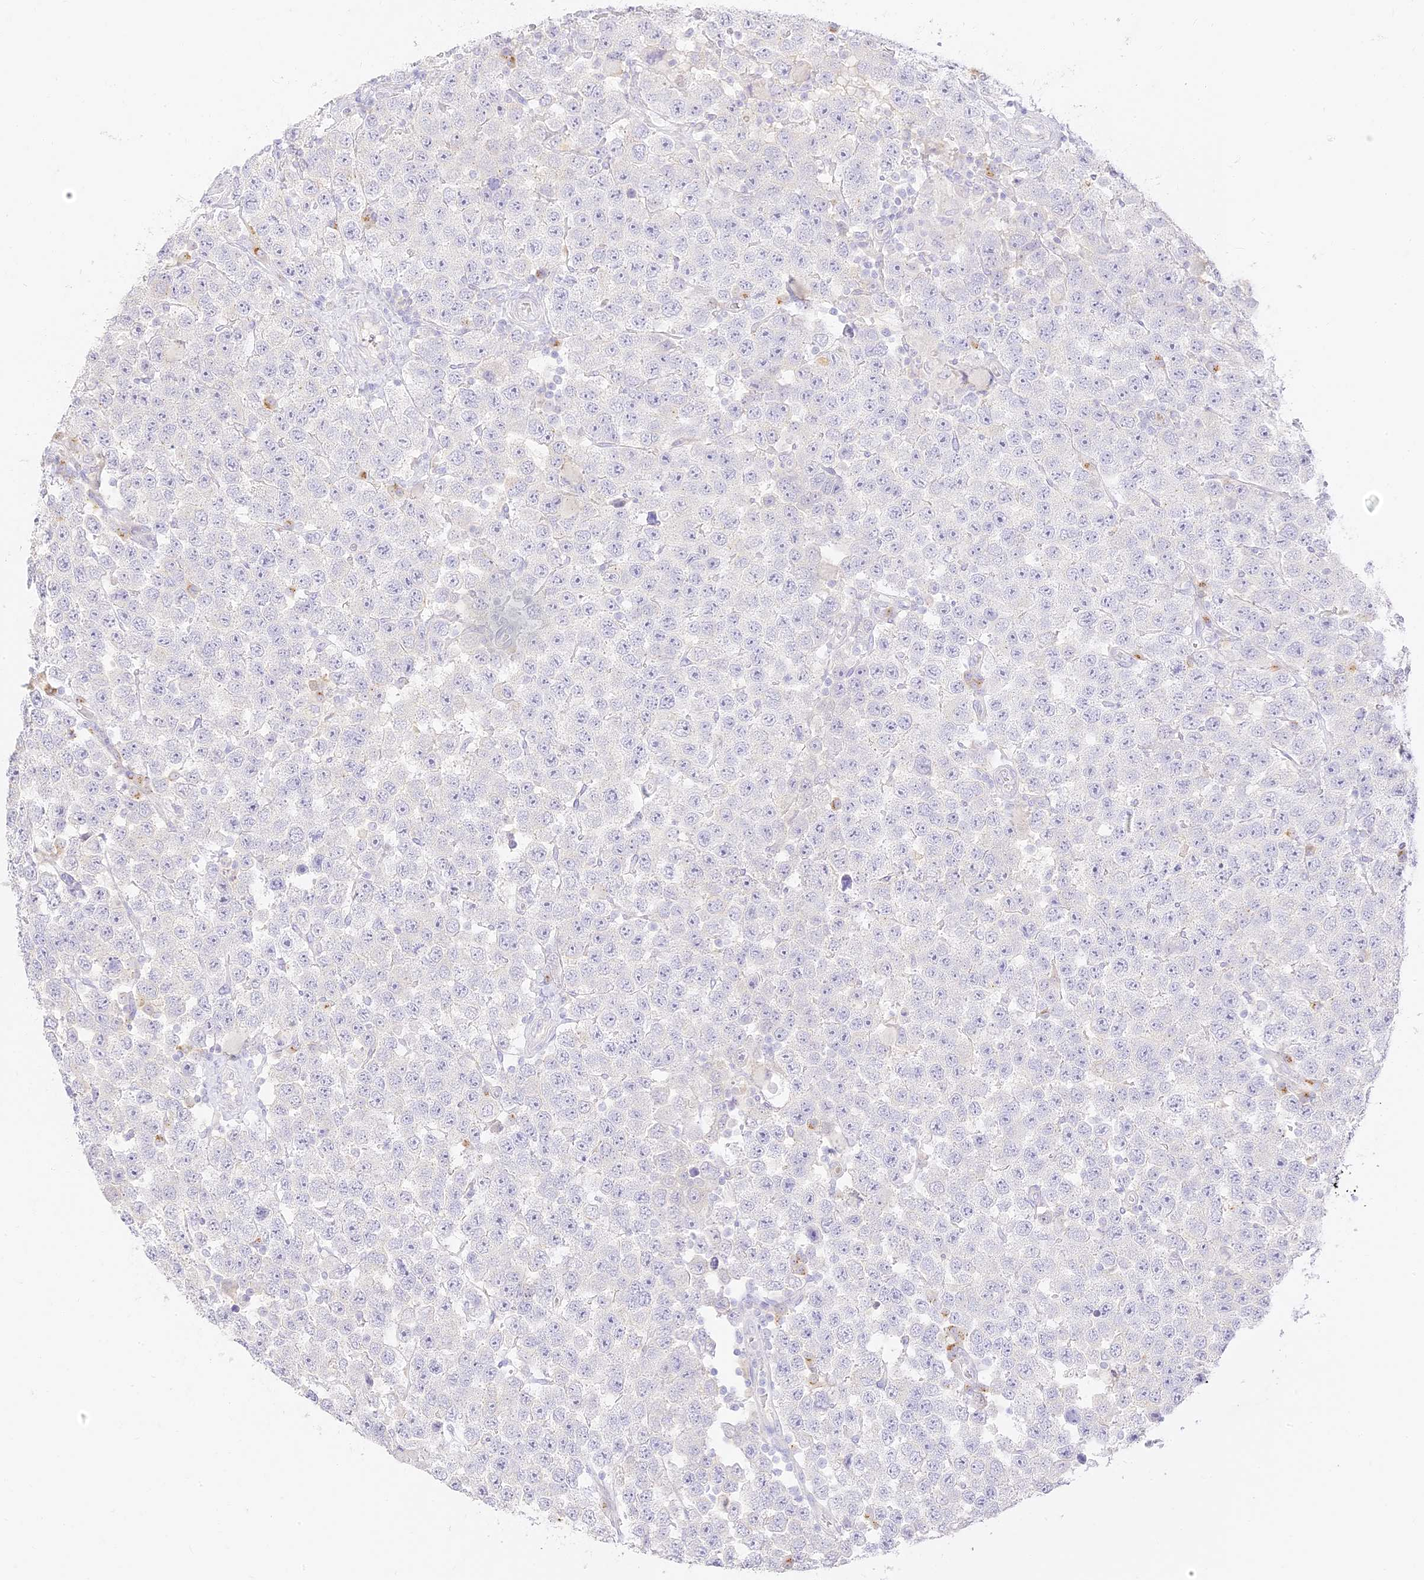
{"staining": {"intensity": "negative", "quantity": "none", "location": "none"}, "tissue": "testis cancer", "cell_type": "Tumor cells", "image_type": "cancer", "snomed": [{"axis": "morphology", "description": "Seminoma, NOS"}, {"axis": "topography", "description": "Testis"}], "caption": "Human testis cancer (seminoma) stained for a protein using IHC reveals no expression in tumor cells.", "gene": "SEC13", "patient": {"sex": "male", "age": 28}}